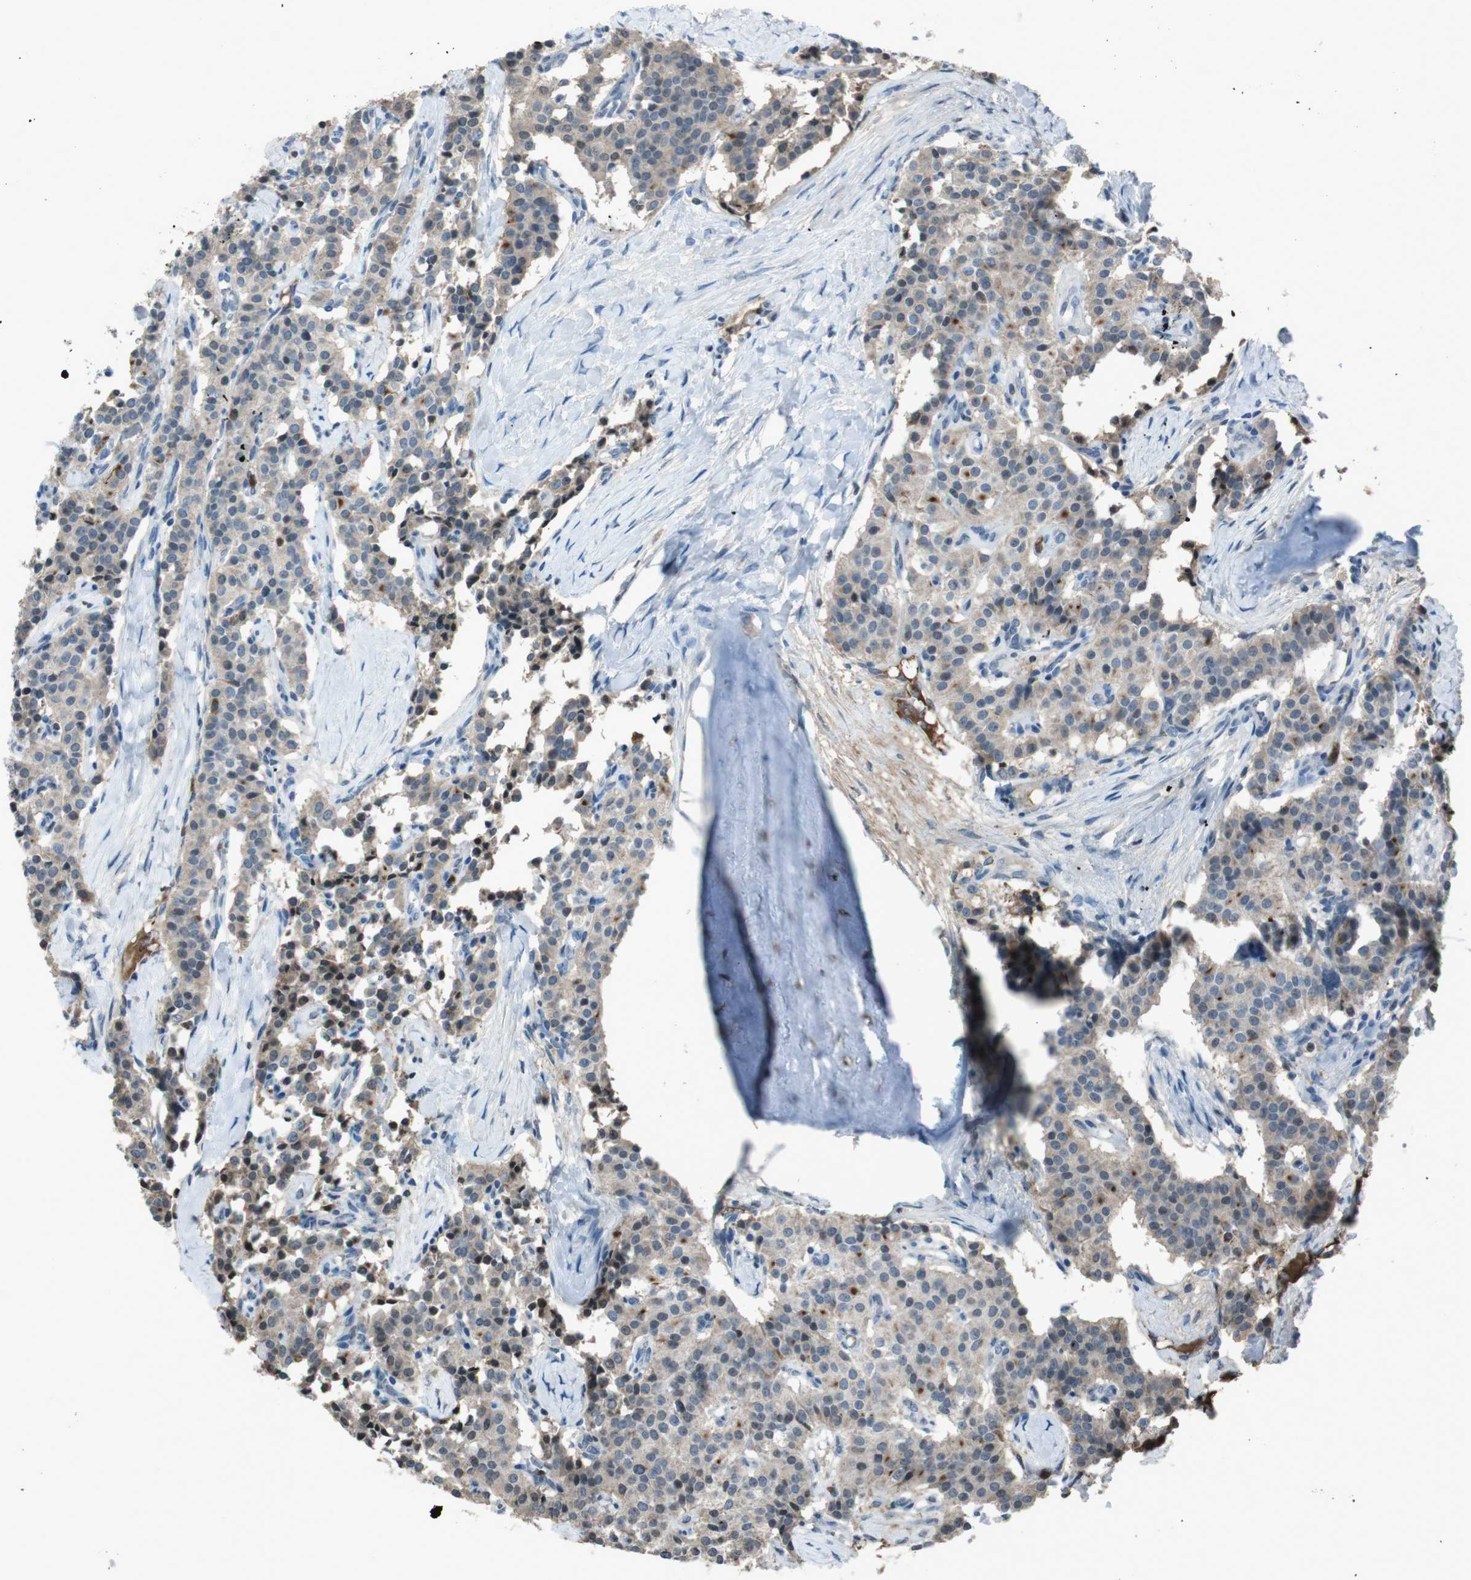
{"staining": {"intensity": "weak", "quantity": ">75%", "location": "cytoplasmic/membranous,nuclear"}, "tissue": "carcinoid", "cell_type": "Tumor cells", "image_type": "cancer", "snomed": [{"axis": "morphology", "description": "Carcinoid, malignant, NOS"}, {"axis": "topography", "description": "Lung"}], "caption": "Immunohistochemical staining of carcinoid exhibits low levels of weak cytoplasmic/membranous and nuclear staining in about >75% of tumor cells.", "gene": "UGT1A6", "patient": {"sex": "male", "age": 30}}